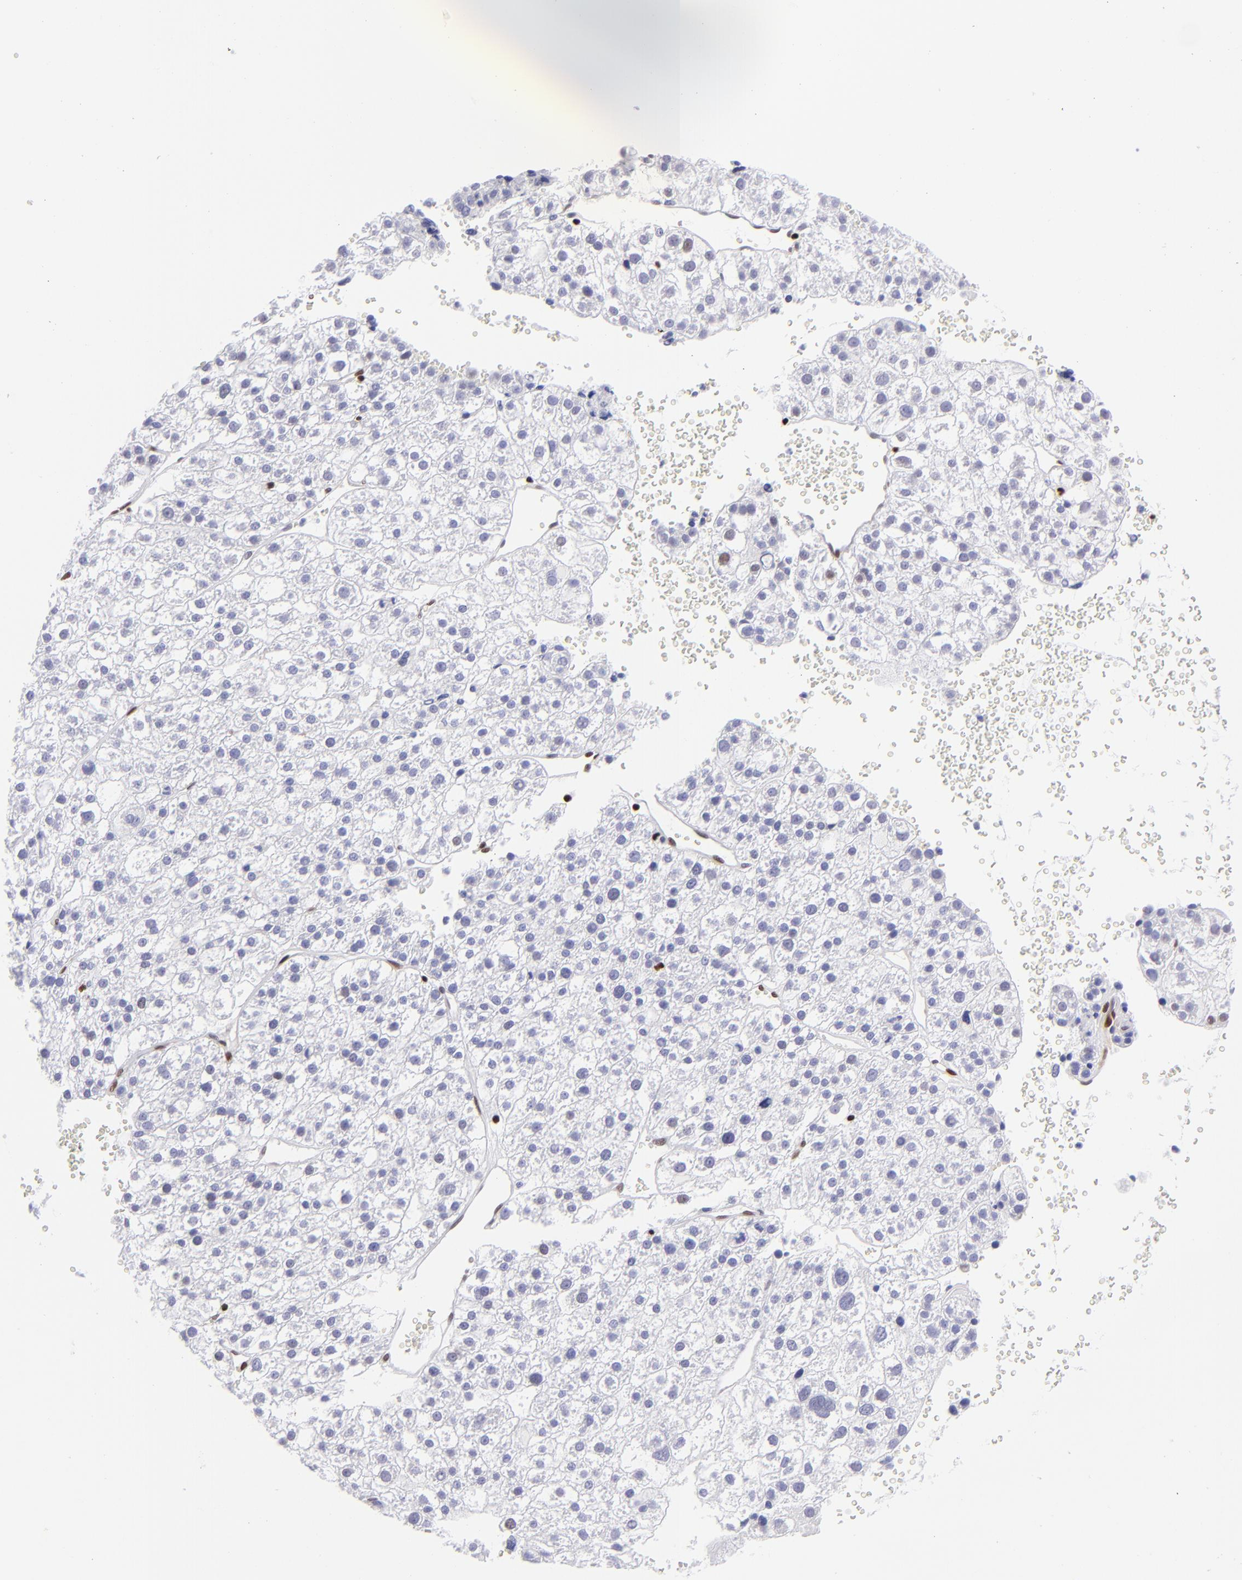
{"staining": {"intensity": "negative", "quantity": "none", "location": "none"}, "tissue": "liver cancer", "cell_type": "Tumor cells", "image_type": "cancer", "snomed": [{"axis": "morphology", "description": "Carcinoma, Hepatocellular, NOS"}, {"axis": "topography", "description": "Liver"}], "caption": "Human liver hepatocellular carcinoma stained for a protein using immunohistochemistry (IHC) displays no staining in tumor cells.", "gene": "ETS1", "patient": {"sex": "female", "age": 85}}